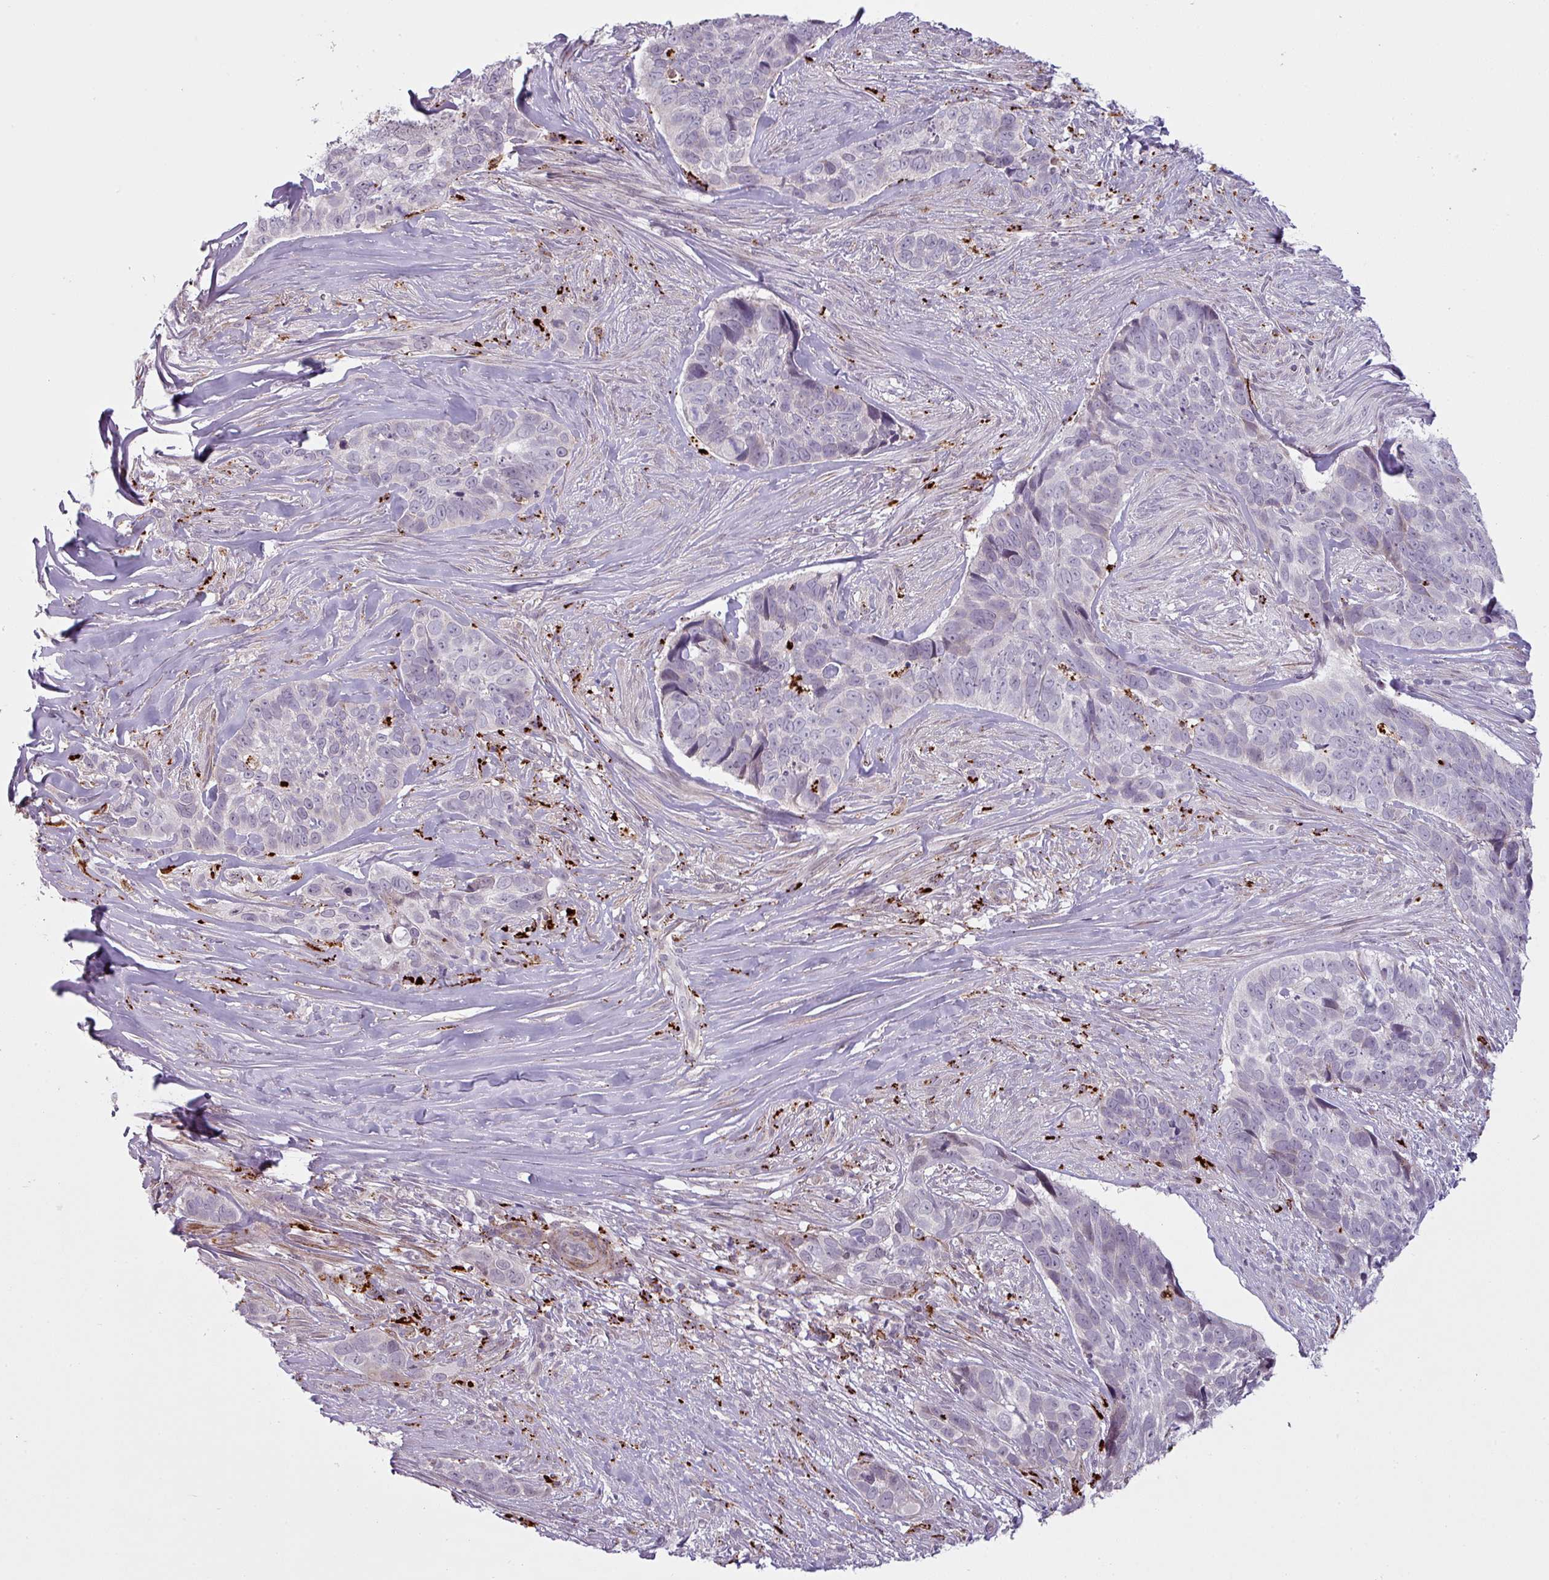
{"staining": {"intensity": "negative", "quantity": "none", "location": "none"}, "tissue": "skin cancer", "cell_type": "Tumor cells", "image_type": "cancer", "snomed": [{"axis": "morphology", "description": "Basal cell carcinoma"}, {"axis": "topography", "description": "Skin"}], "caption": "Skin cancer was stained to show a protein in brown. There is no significant staining in tumor cells.", "gene": "MAP7D2", "patient": {"sex": "female", "age": 82}}